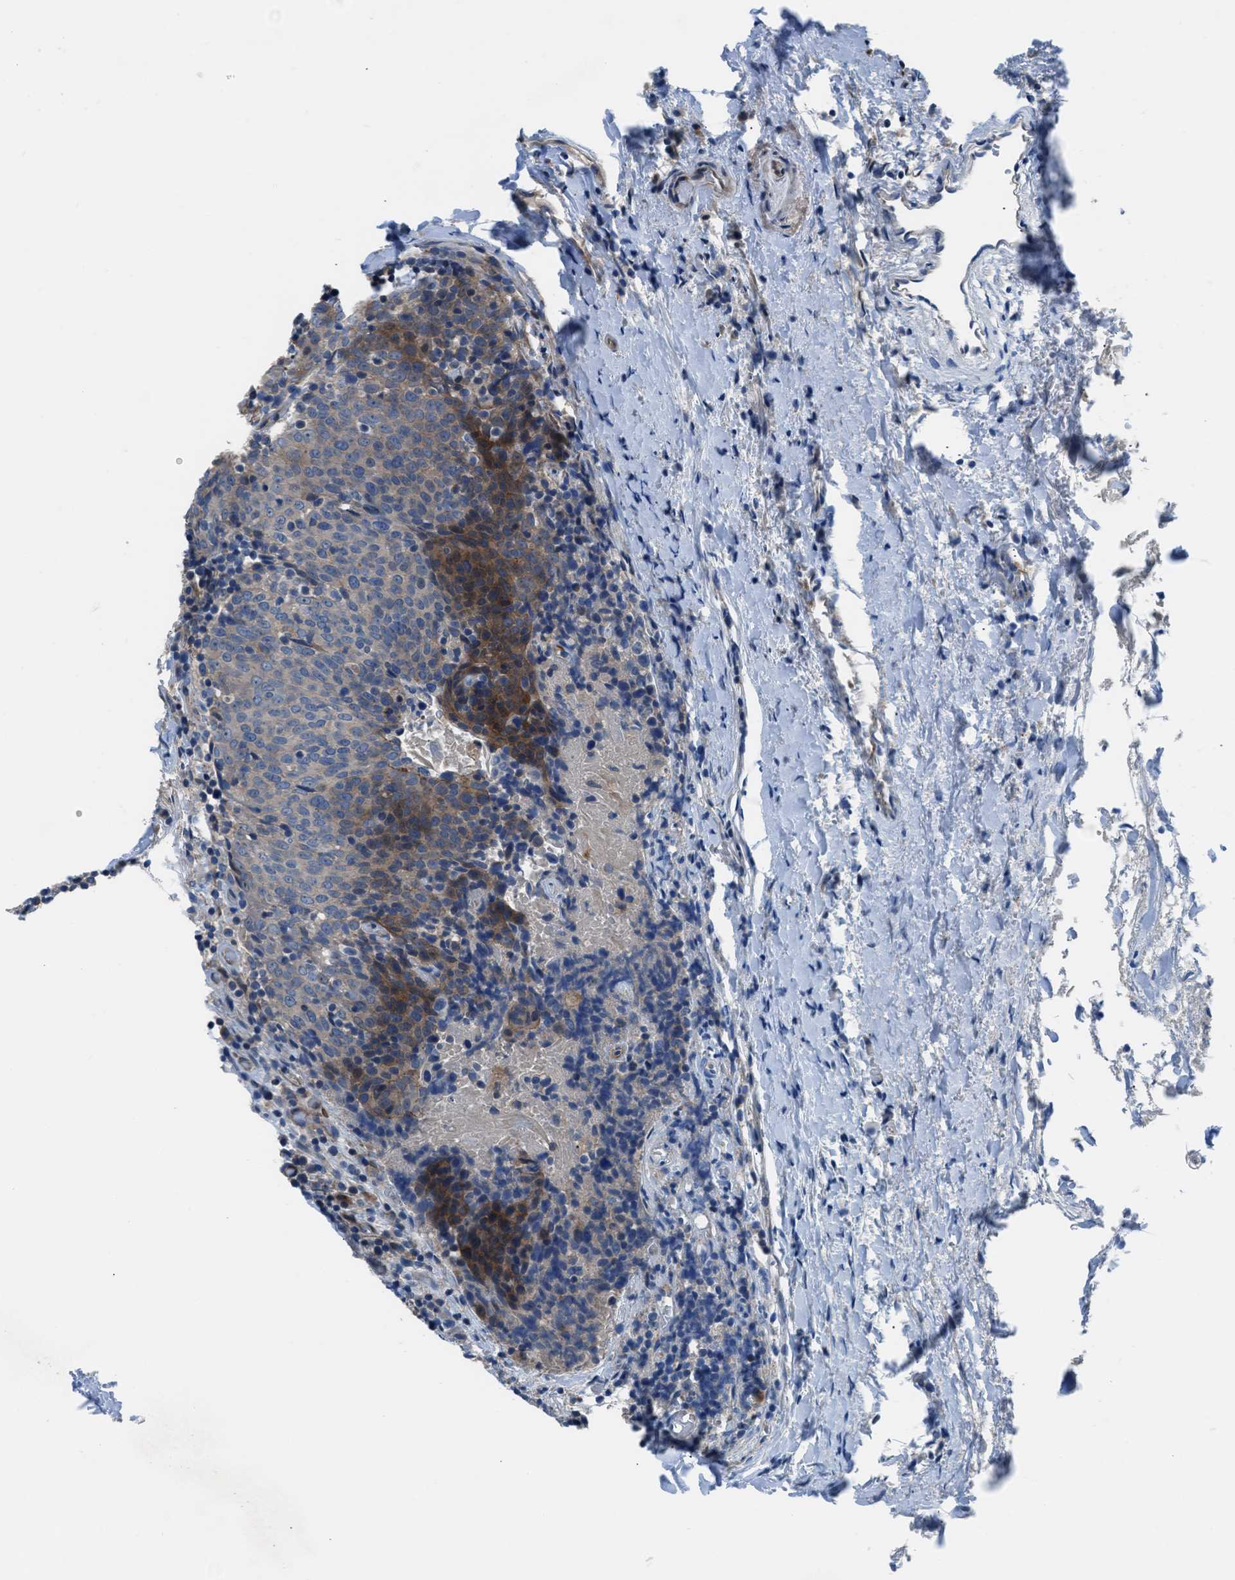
{"staining": {"intensity": "moderate", "quantity": "<25%", "location": "cytoplasmic/membranous"}, "tissue": "head and neck cancer", "cell_type": "Tumor cells", "image_type": "cancer", "snomed": [{"axis": "morphology", "description": "Squamous cell carcinoma, NOS"}, {"axis": "morphology", "description": "Squamous cell carcinoma, metastatic, NOS"}, {"axis": "topography", "description": "Lymph node"}, {"axis": "topography", "description": "Head-Neck"}], "caption": "Moderate cytoplasmic/membranous staining for a protein is appreciated in approximately <25% of tumor cells of head and neck cancer (metastatic squamous cell carcinoma) using IHC.", "gene": "SLC38A6", "patient": {"sex": "male", "age": 62}}